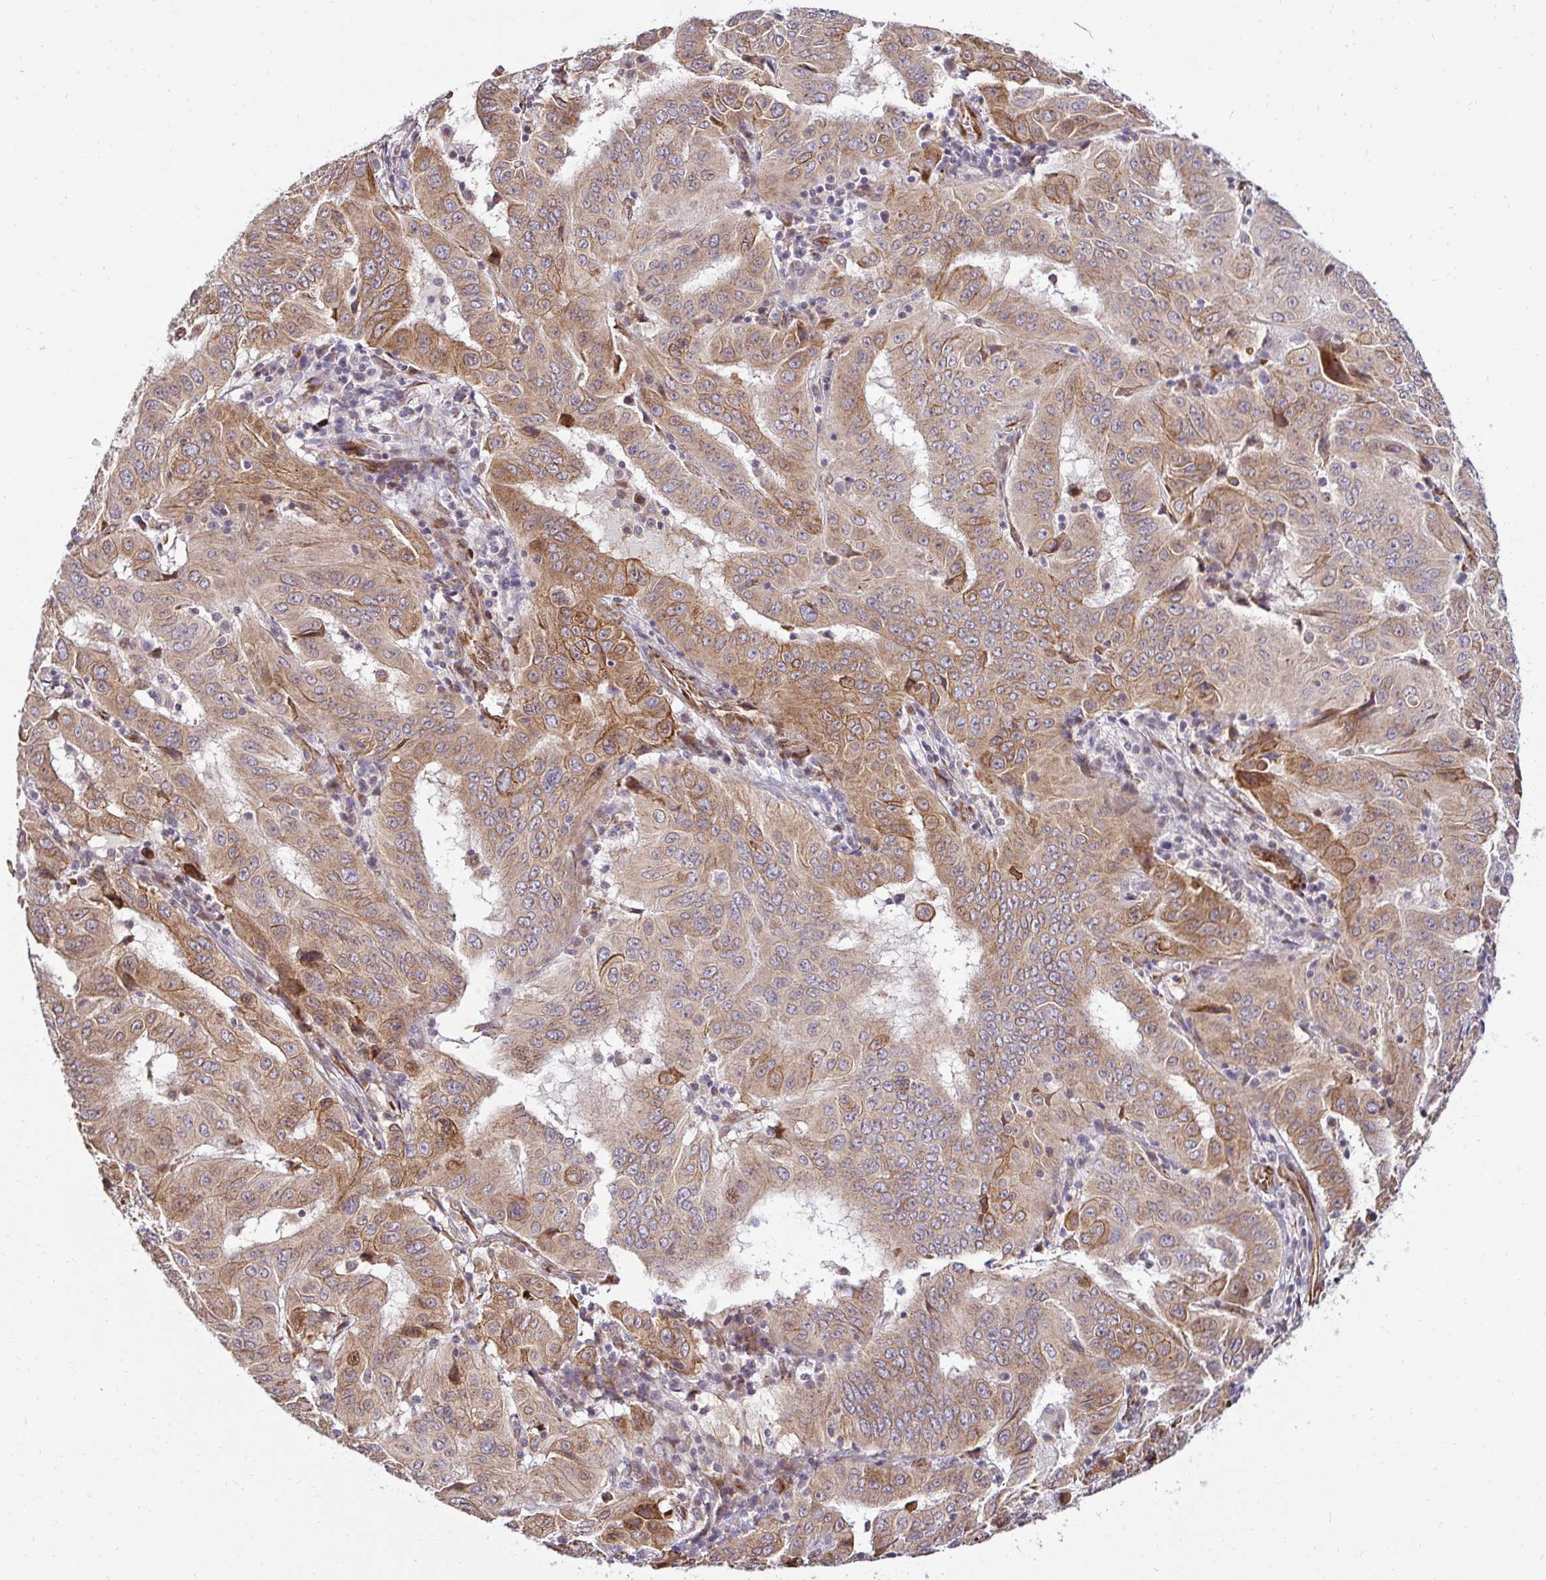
{"staining": {"intensity": "moderate", "quantity": "25%-75%", "location": "cytoplasmic/membranous"}, "tissue": "pancreatic cancer", "cell_type": "Tumor cells", "image_type": "cancer", "snomed": [{"axis": "morphology", "description": "Adenocarcinoma, NOS"}, {"axis": "topography", "description": "Pancreas"}], "caption": "The image exhibits a brown stain indicating the presence of a protein in the cytoplasmic/membranous of tumor cells in pancreatic cancer (adenocarcinoma).", "gene": "HPS1", "patient": {"sex": "male", "age": 63}}